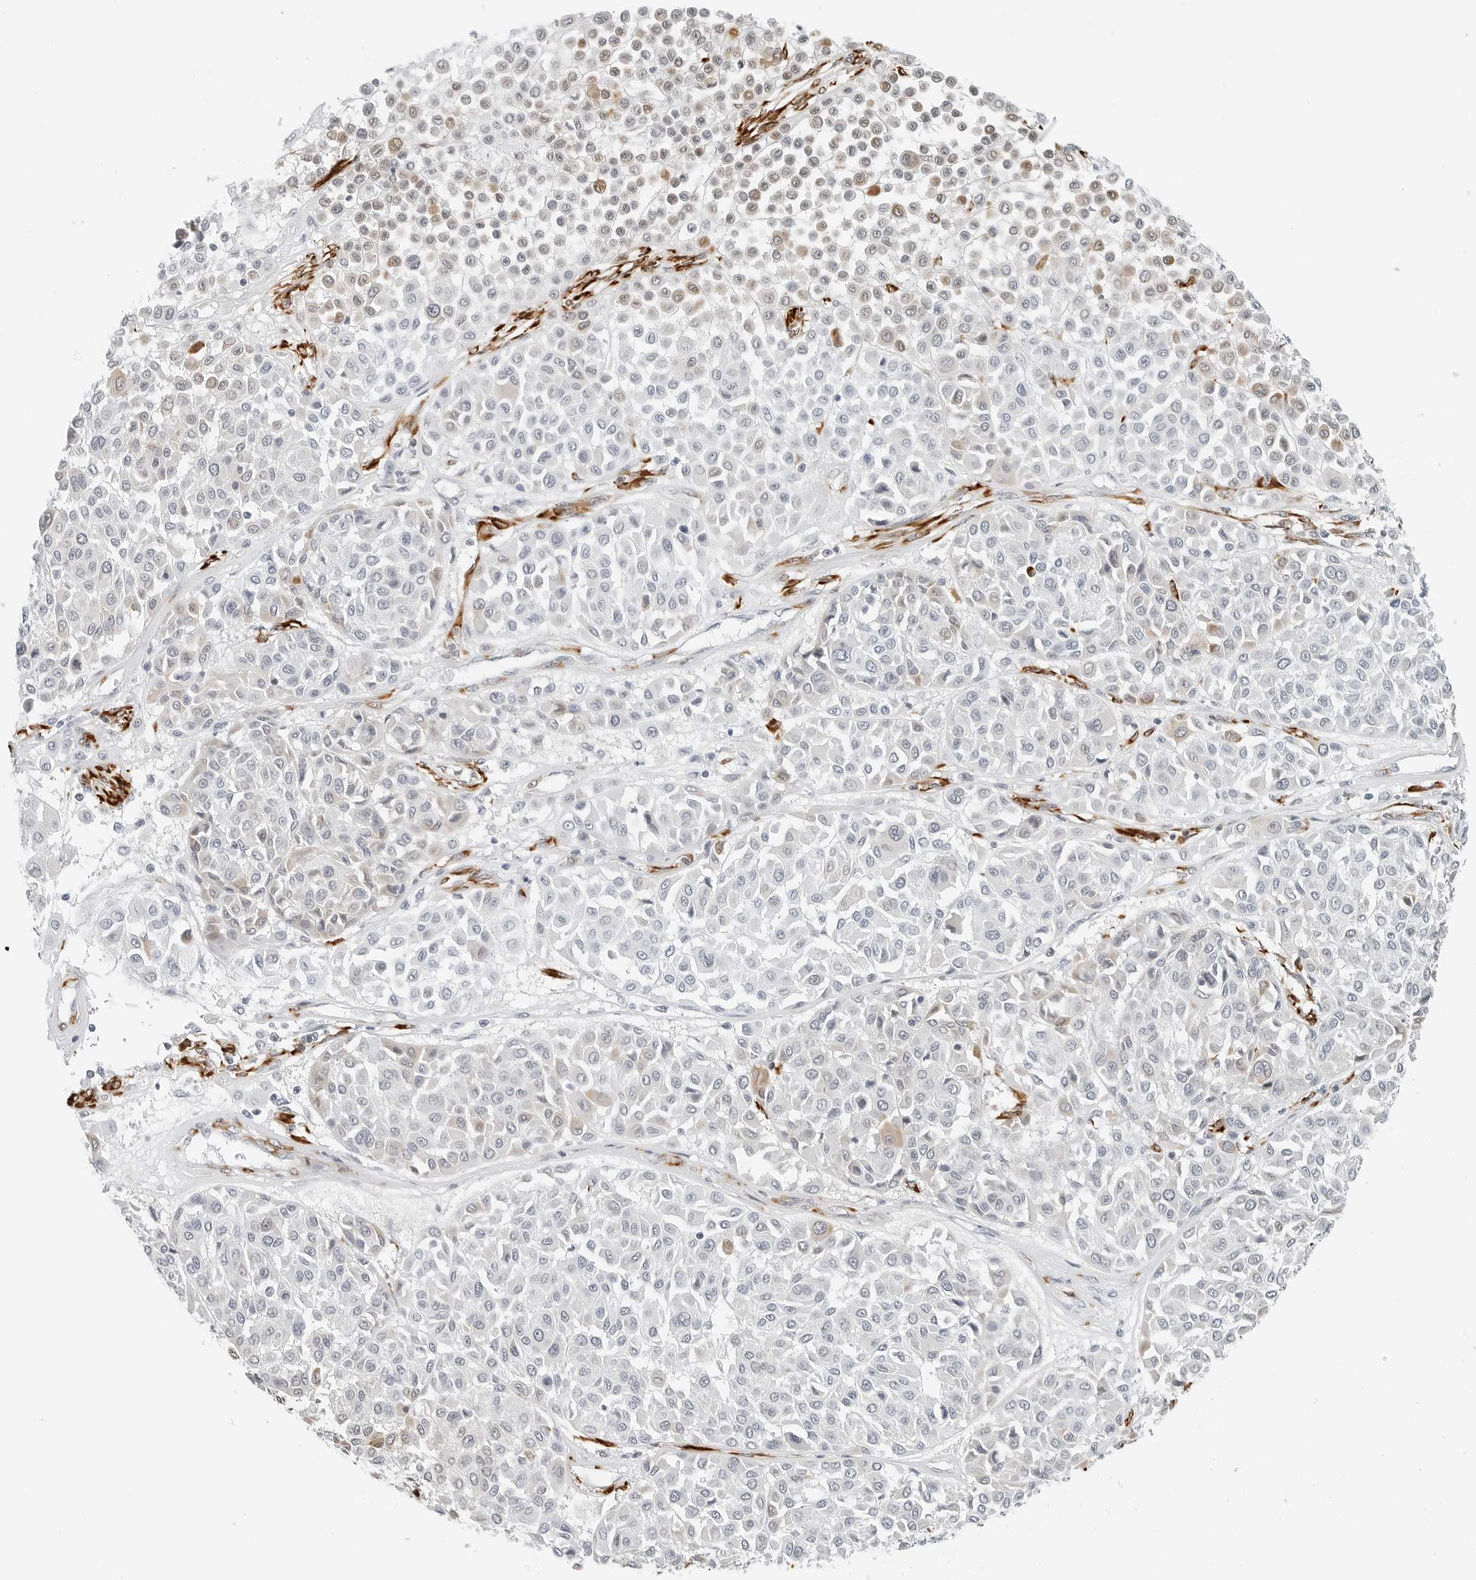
{"staining": {"intensity": "weak", "quantity": "<25%", "location": "cytoplasmic/membranous"}, "tissue": "melanoma", "cell_type": "Tumor cells", "image_type": "cancer", "snomed": [{"axis": "morphology", "description": "Malignant melanoma, Metastatic site"}, {"axis": "topography", "description": "Soft tissue"}], "caption": "Melanoma was stained to show a protein in brown. There is no significant staining in tumor cells.", "gene": "P4HA2", "patient": {"sex": "male", "age": 41}}